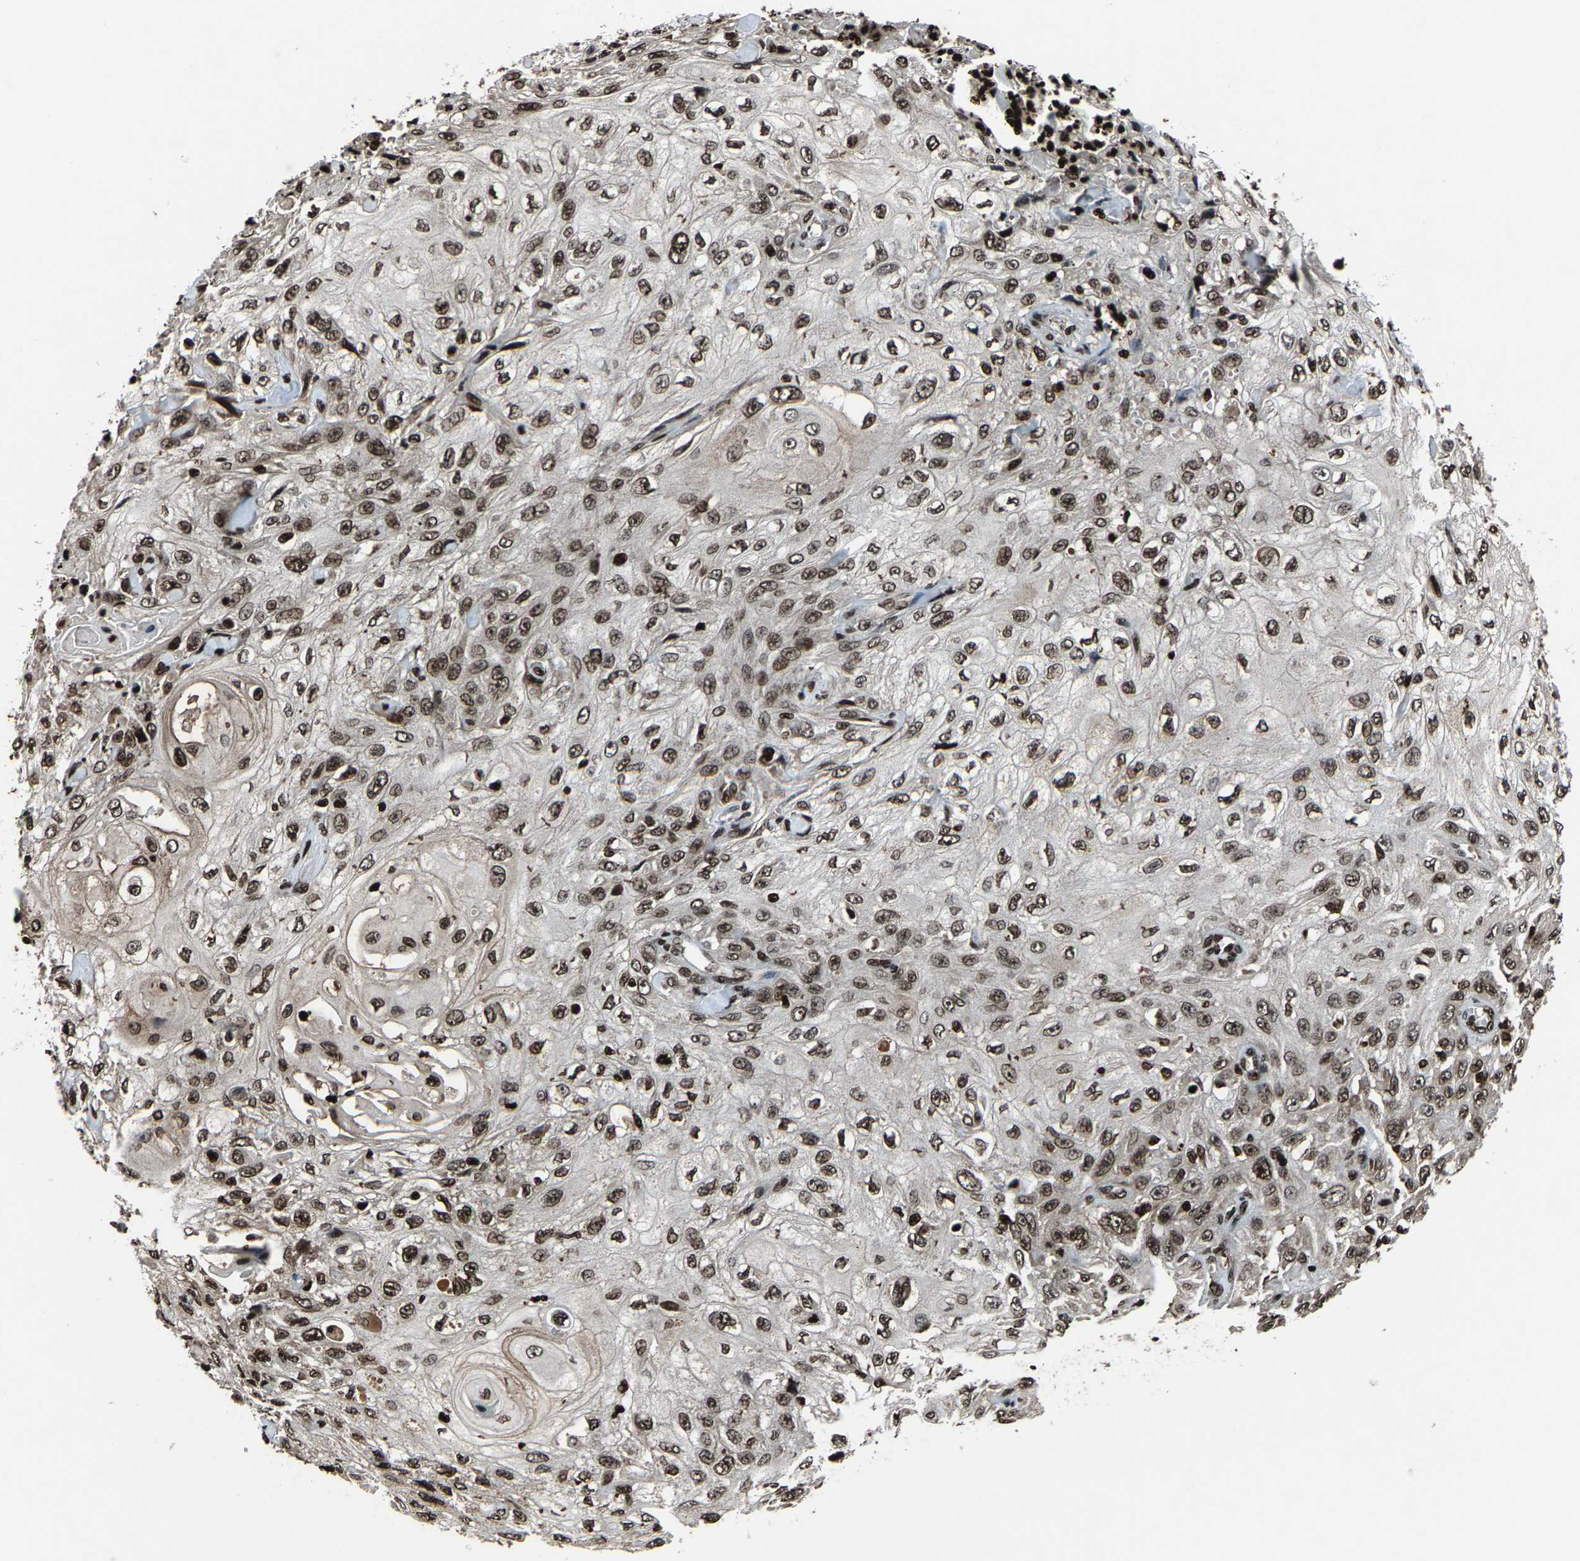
{"staining": {"intensity": "moderate", "quantity": ">75%", "location": "nuclear"}, "tissue": "skin cancer", "cell_type": "Tumor cells", "image_type": "cancer", "snomed": [{"axis": "morphology", "description": "Squamous cell carcinoma, NOS"}, {"axis": "morphology", "description": "Squamous cell carcinoma, metastatic, NOS"}, {"axis": "topography", "description": "Skin"}, {"axis": "topography", "description": "Lymph node"}], "caption": "Protein analysis of skin cancer (squamous cell carcinoma) tissue displays moderate nuclear positivity in about >75% of tumor cells.", "gene": "H4C1", "patient": {"sex": "male", "age": 75}}